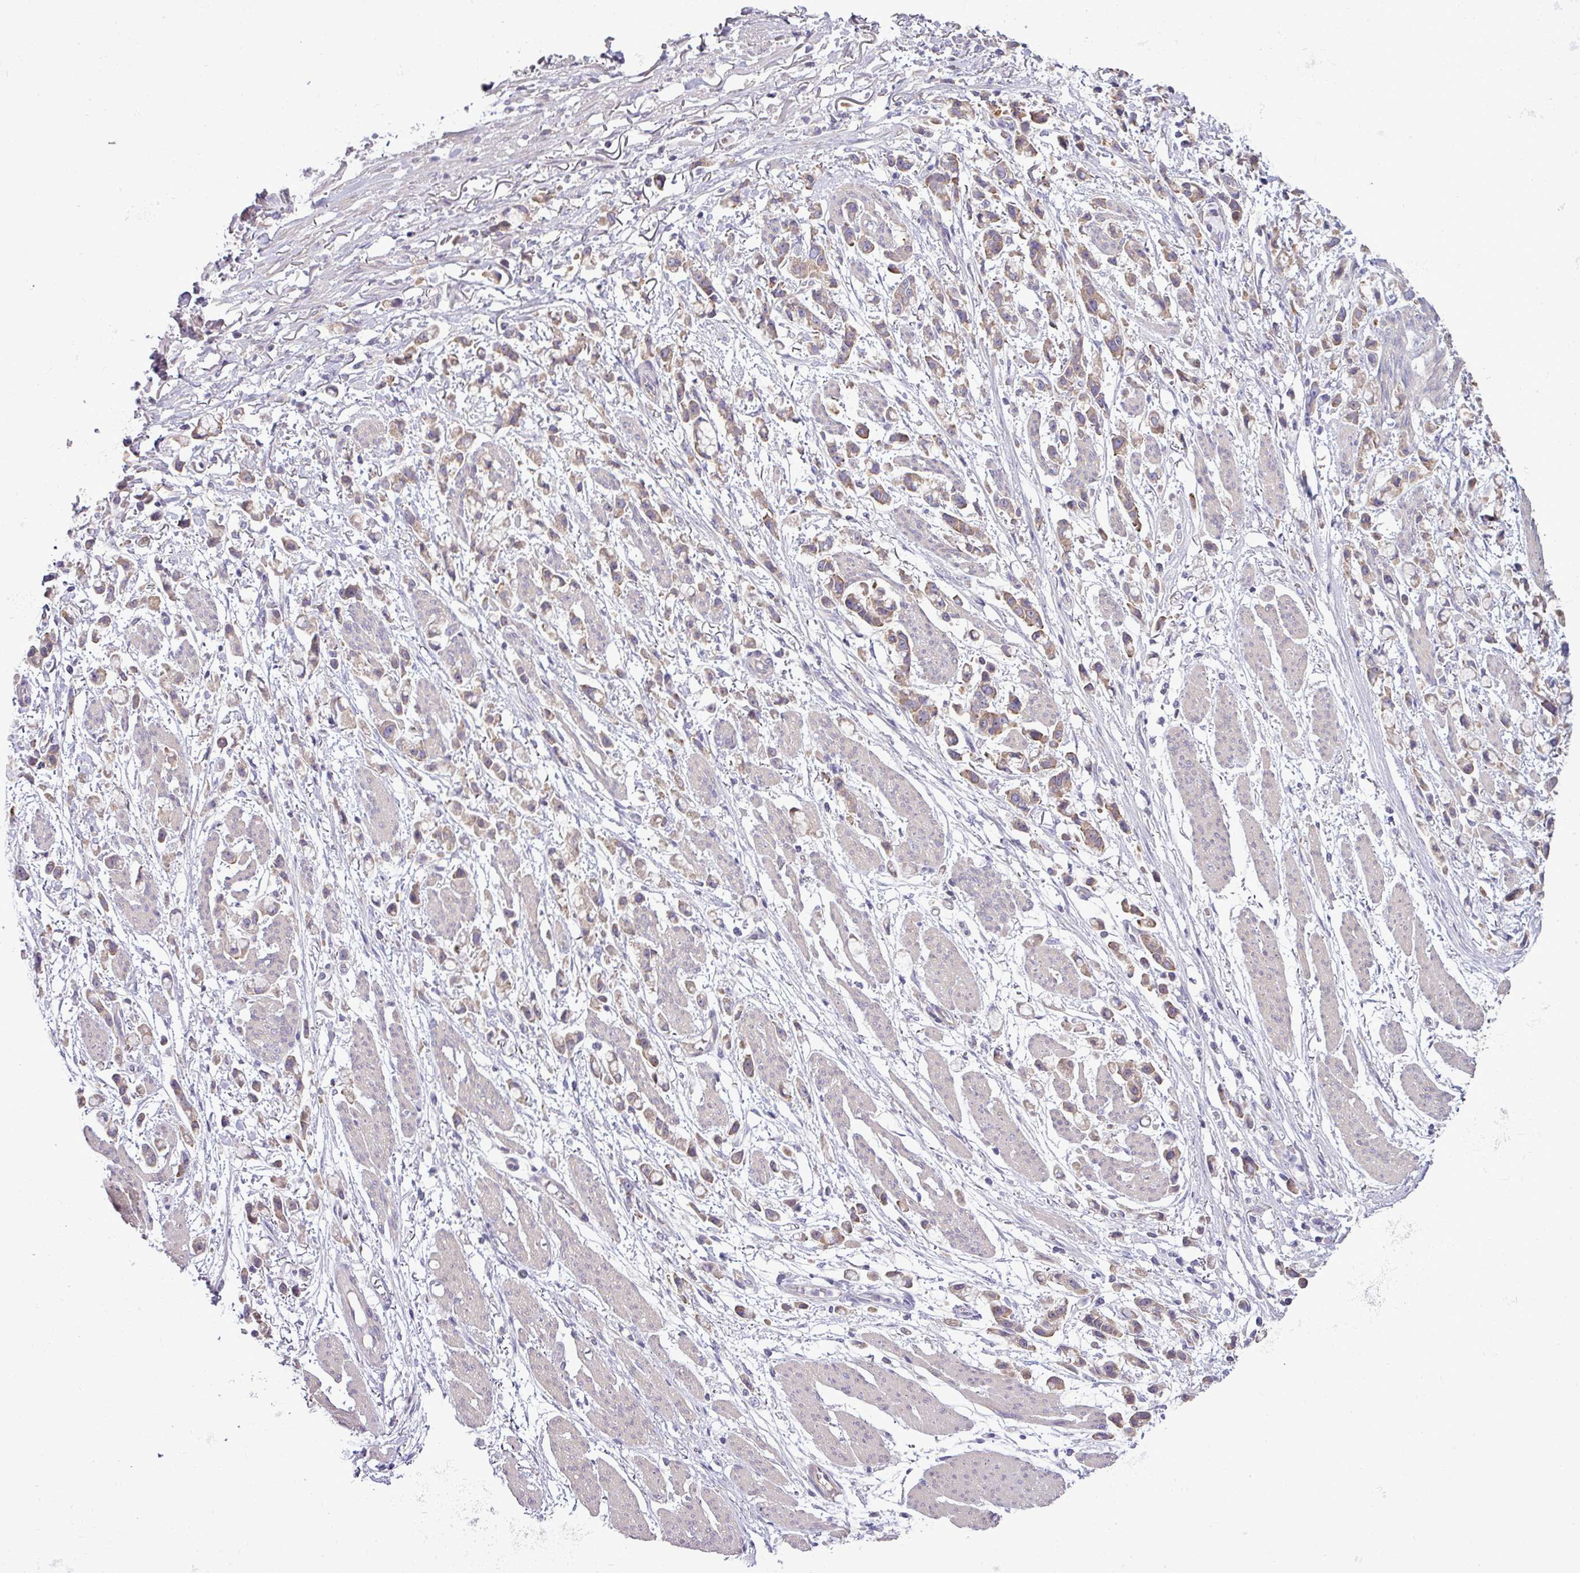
{"staining": {"intensity": "moderate", "quantity": "25%-75%", "location": "cytoplasmic/membranous"}, "tissue": "stomach cancer", "cell_type": "Tumor cells", "image_type": "cancer", "snomed": [{"axis": "morphology", "description": "Adenocarcinoma, NOS"}, {"axis": "topography", "description": "Stomach"}], "caption": "Tumor cells show medium levels of moderate cytoplasmic/membranous staining in about 25%-75% of cells in human stomach cancer (adenocarcinoma).", "gene": "AGAP5", "patient": {"sex": "female", "age": 81}}